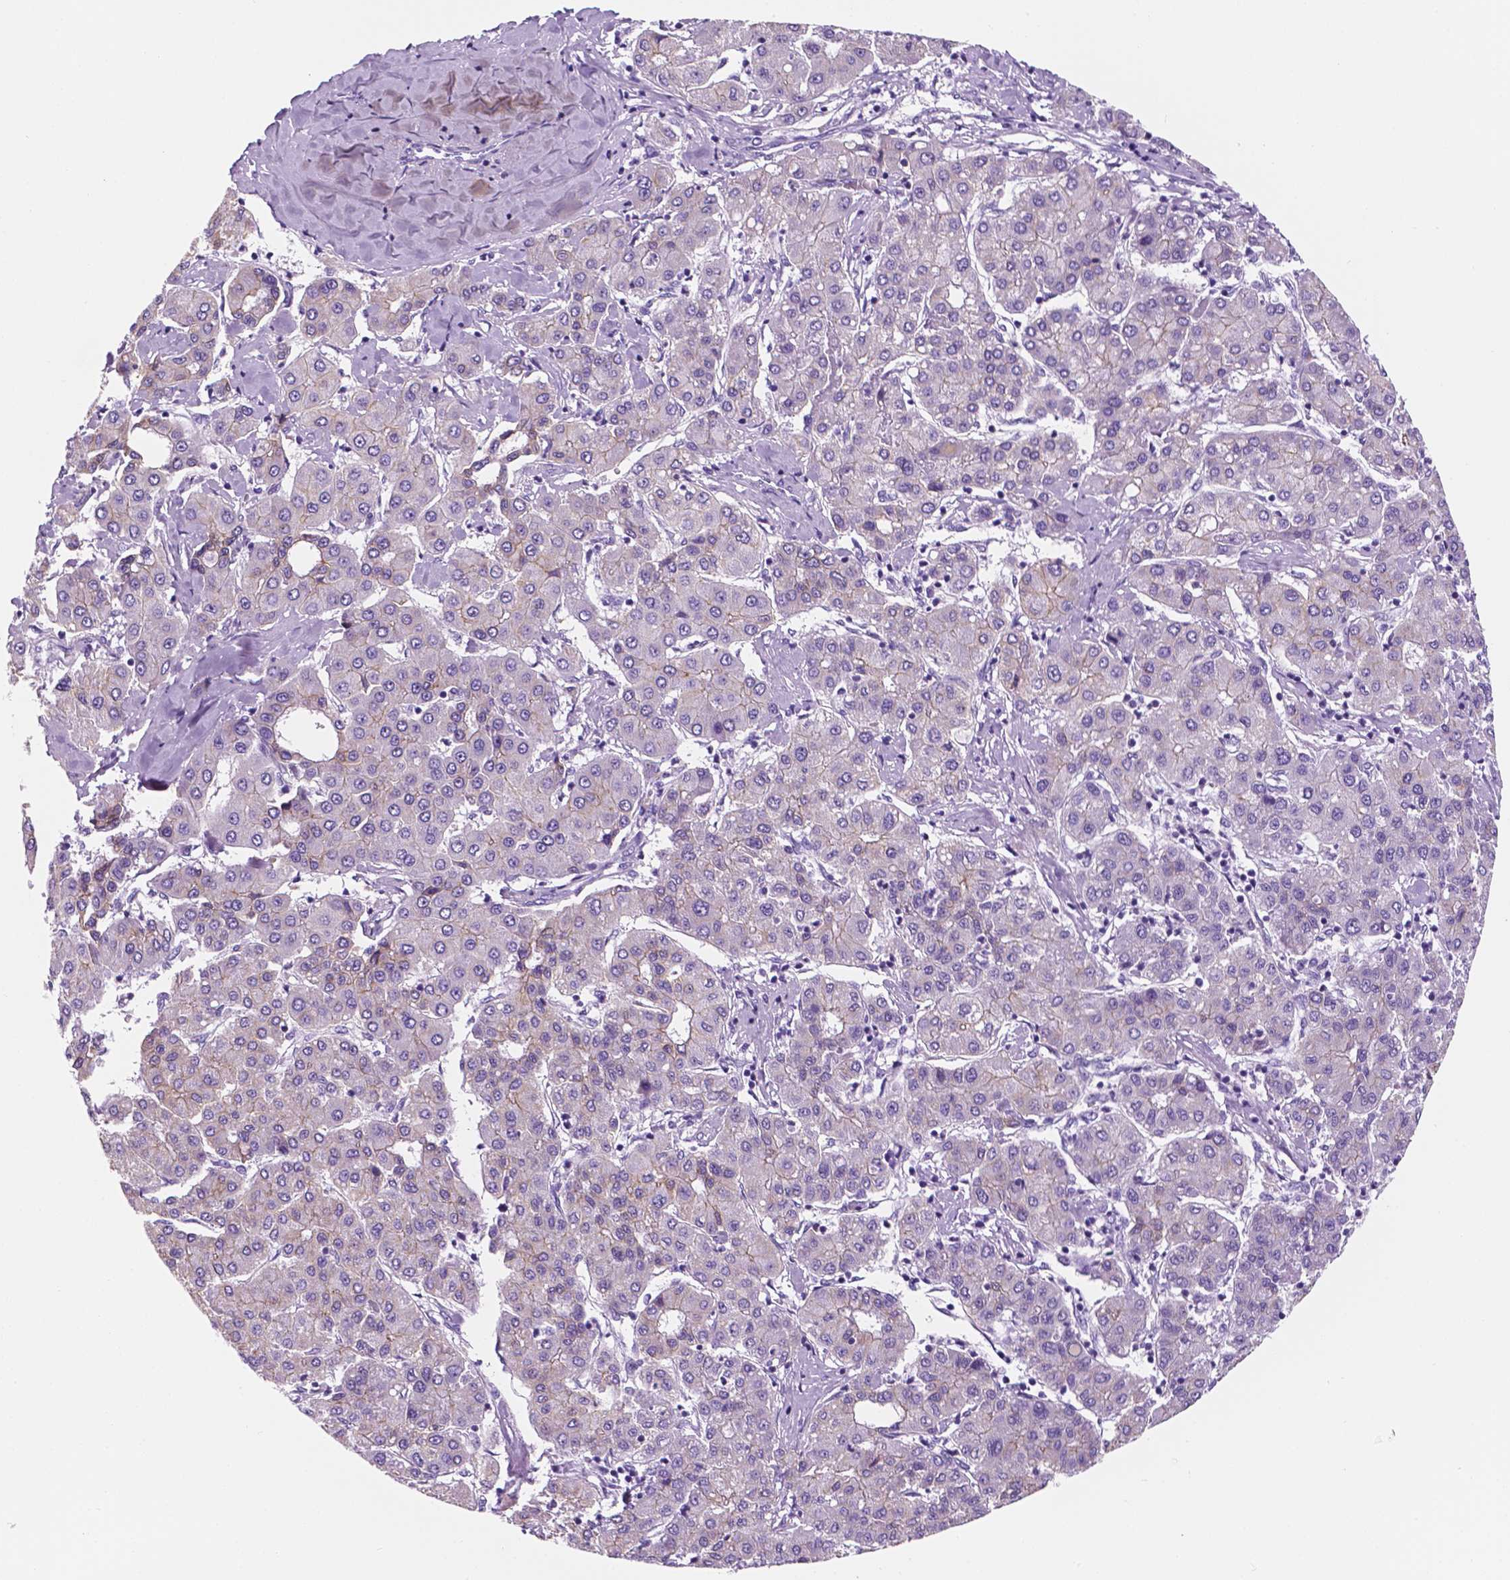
{"staining": {"intensity": "negative", "quantity": "none", "location": "none"}, "tissue": "liver cancer", "cell_type": "Tumor cells", "image_type": "cancer", "snomed": [{"axis": "morphology", "description": "Carcinoma, Hepatocellular, NOS"}, {"axis": "topography", "description": "Liver"}], "caption": "IHC photomicrograph of liver cancer (hepatocellular carcinoma) stained for a protein (brown), which reveals no expression in tumor cells.", "gene": "PPL", "patient": {"sex": "male", "age": 65}}